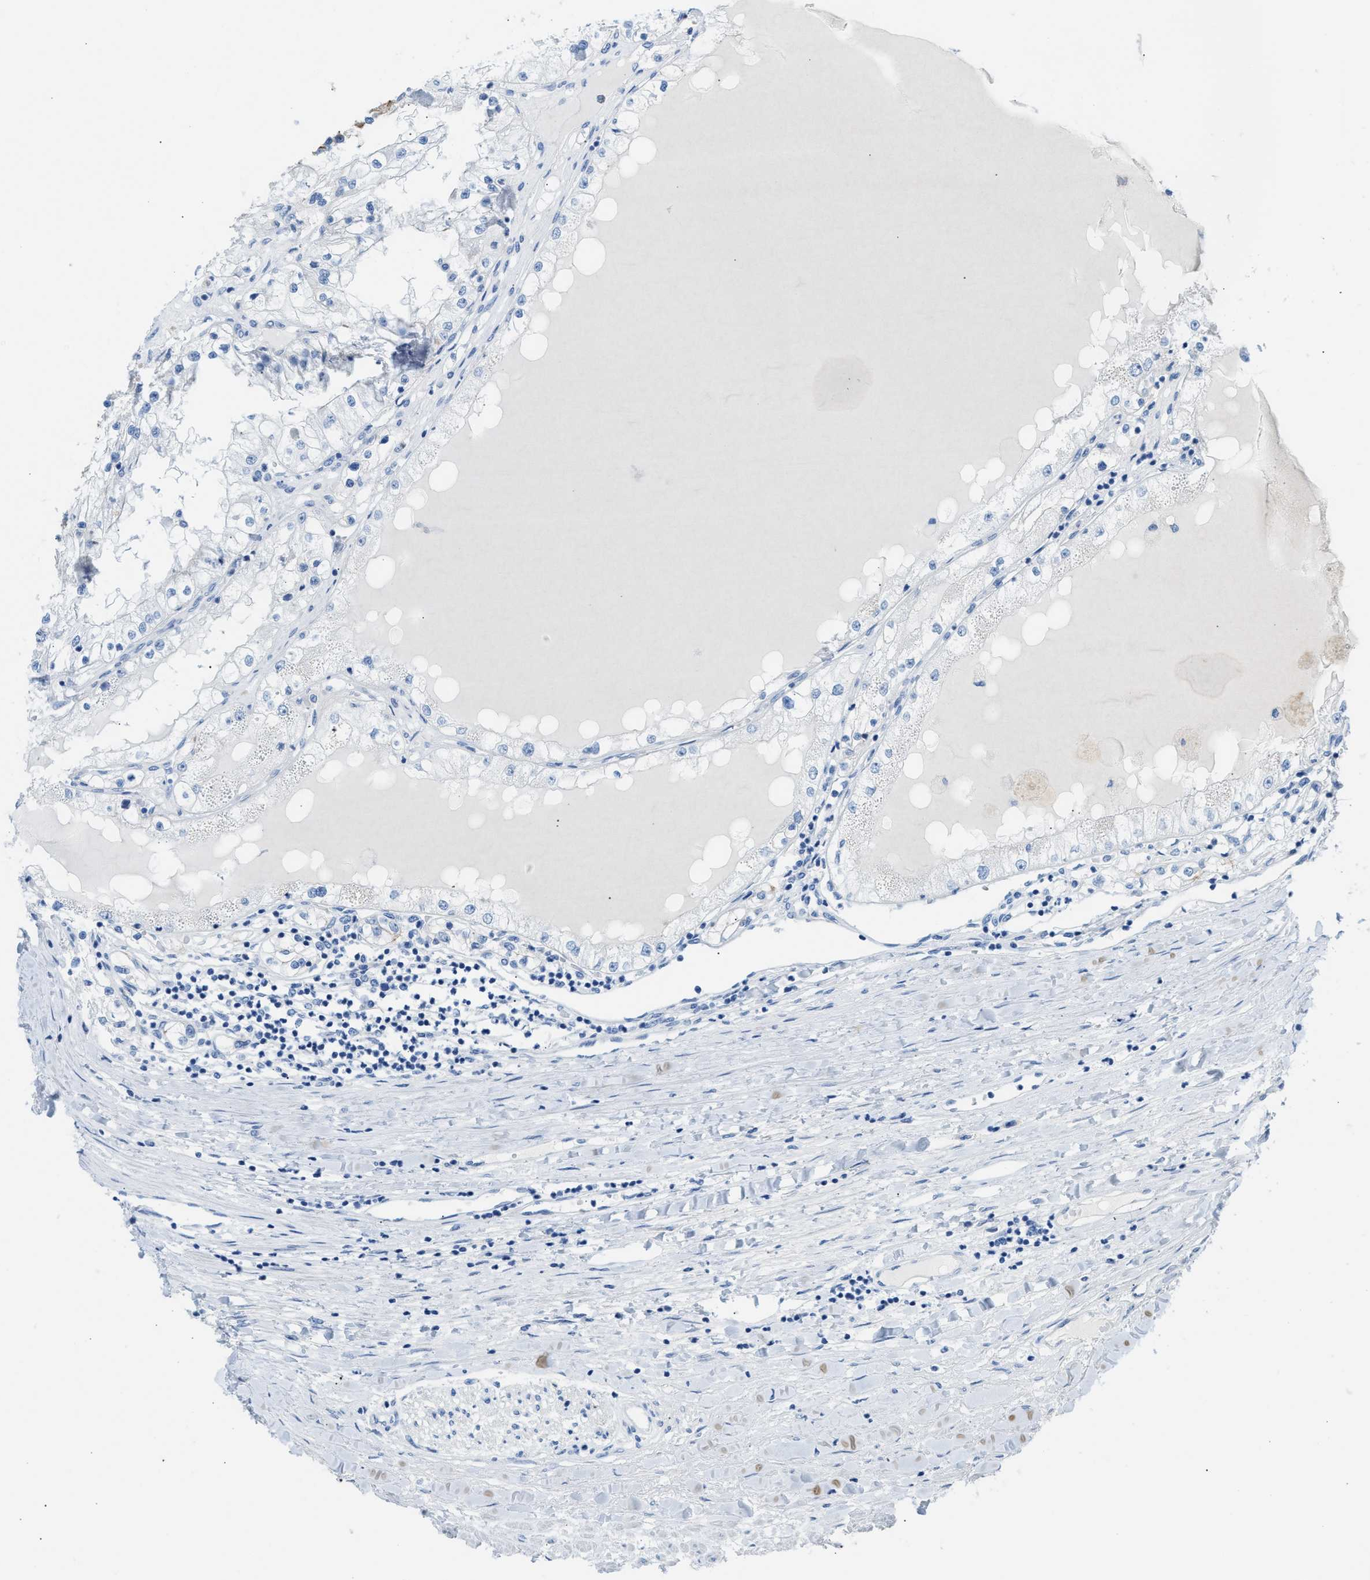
{"staining": {"intensity": "negative", "quantity": "none", "location": "none"}, "tissue": "renal cancer", "cell_type": "Tumor cells", "image_type": "cancer", "snomed": [{"axis": "morphology", "description": "Adenocarcinoma, NOS"}, {"axis": "topography", "description": "Kidney"}], "caption": "Human renal cancer (adenocarcinoma) stained for a protein using immunohistochemistry (IHC) displays no positivity in tumor cells.", "gene": "ERBB2", "patient": {"sex": "male", "age": 68}}